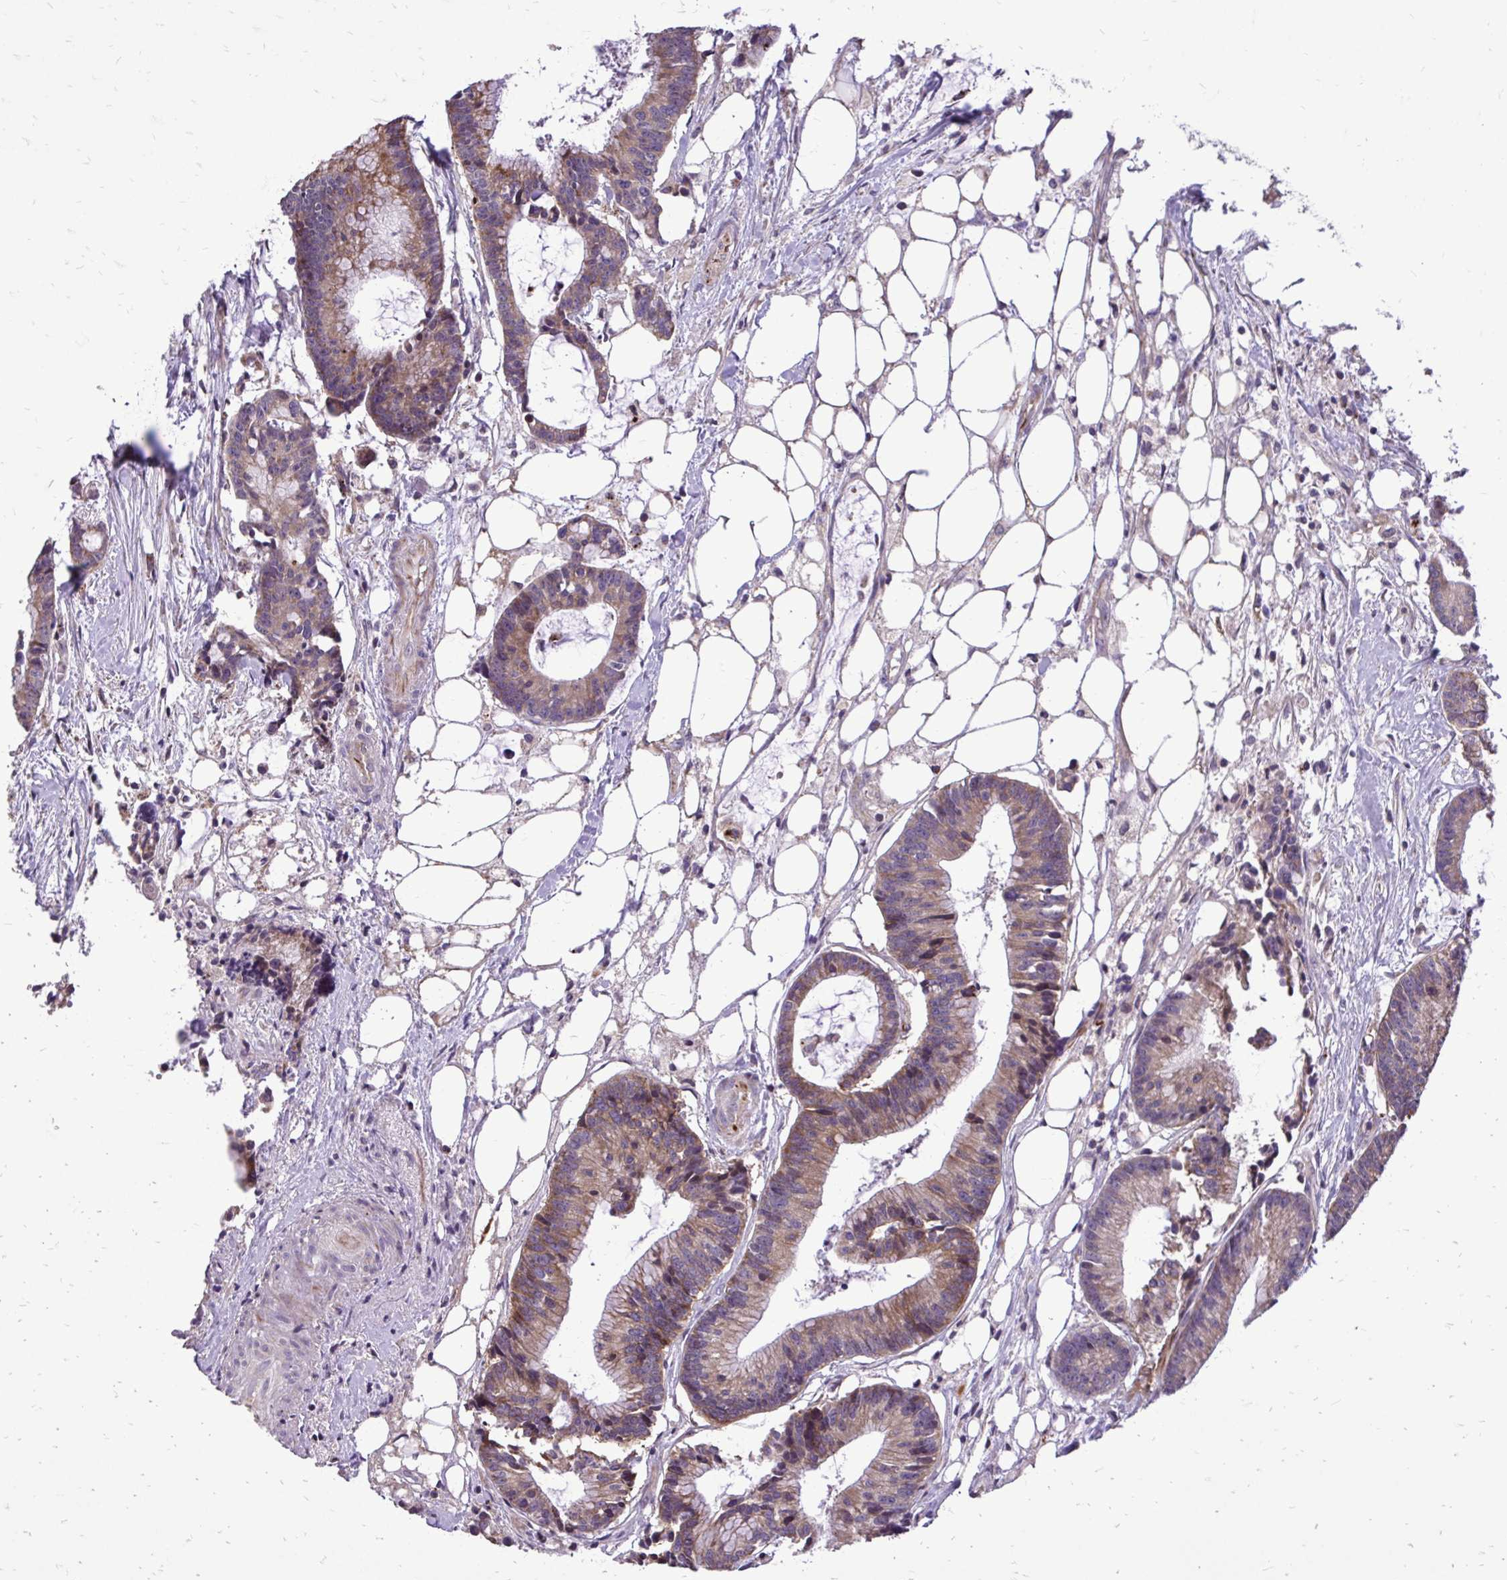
{"staining": {"intensity": "weak", "quantity": ">75%", "location": "cytoplasmic/membranous"}, "tissue": "colorectal cancer", "cell_type": "Tumor cells", "image_type": "cancer", "snomed": [{"axis": "morphology", "description": "Adenocarcinoma, NOS"}, {"axis": "topography", "description": "Colon"}], "caption": "Tumor cells exhibit low levels of weak cytoplasmic/membranous expression in approximately >75% of cells in human adenocarcinoma (colorectal).", "gene": "ABCC3", "patient": {"sex": "female", "age": 78}}